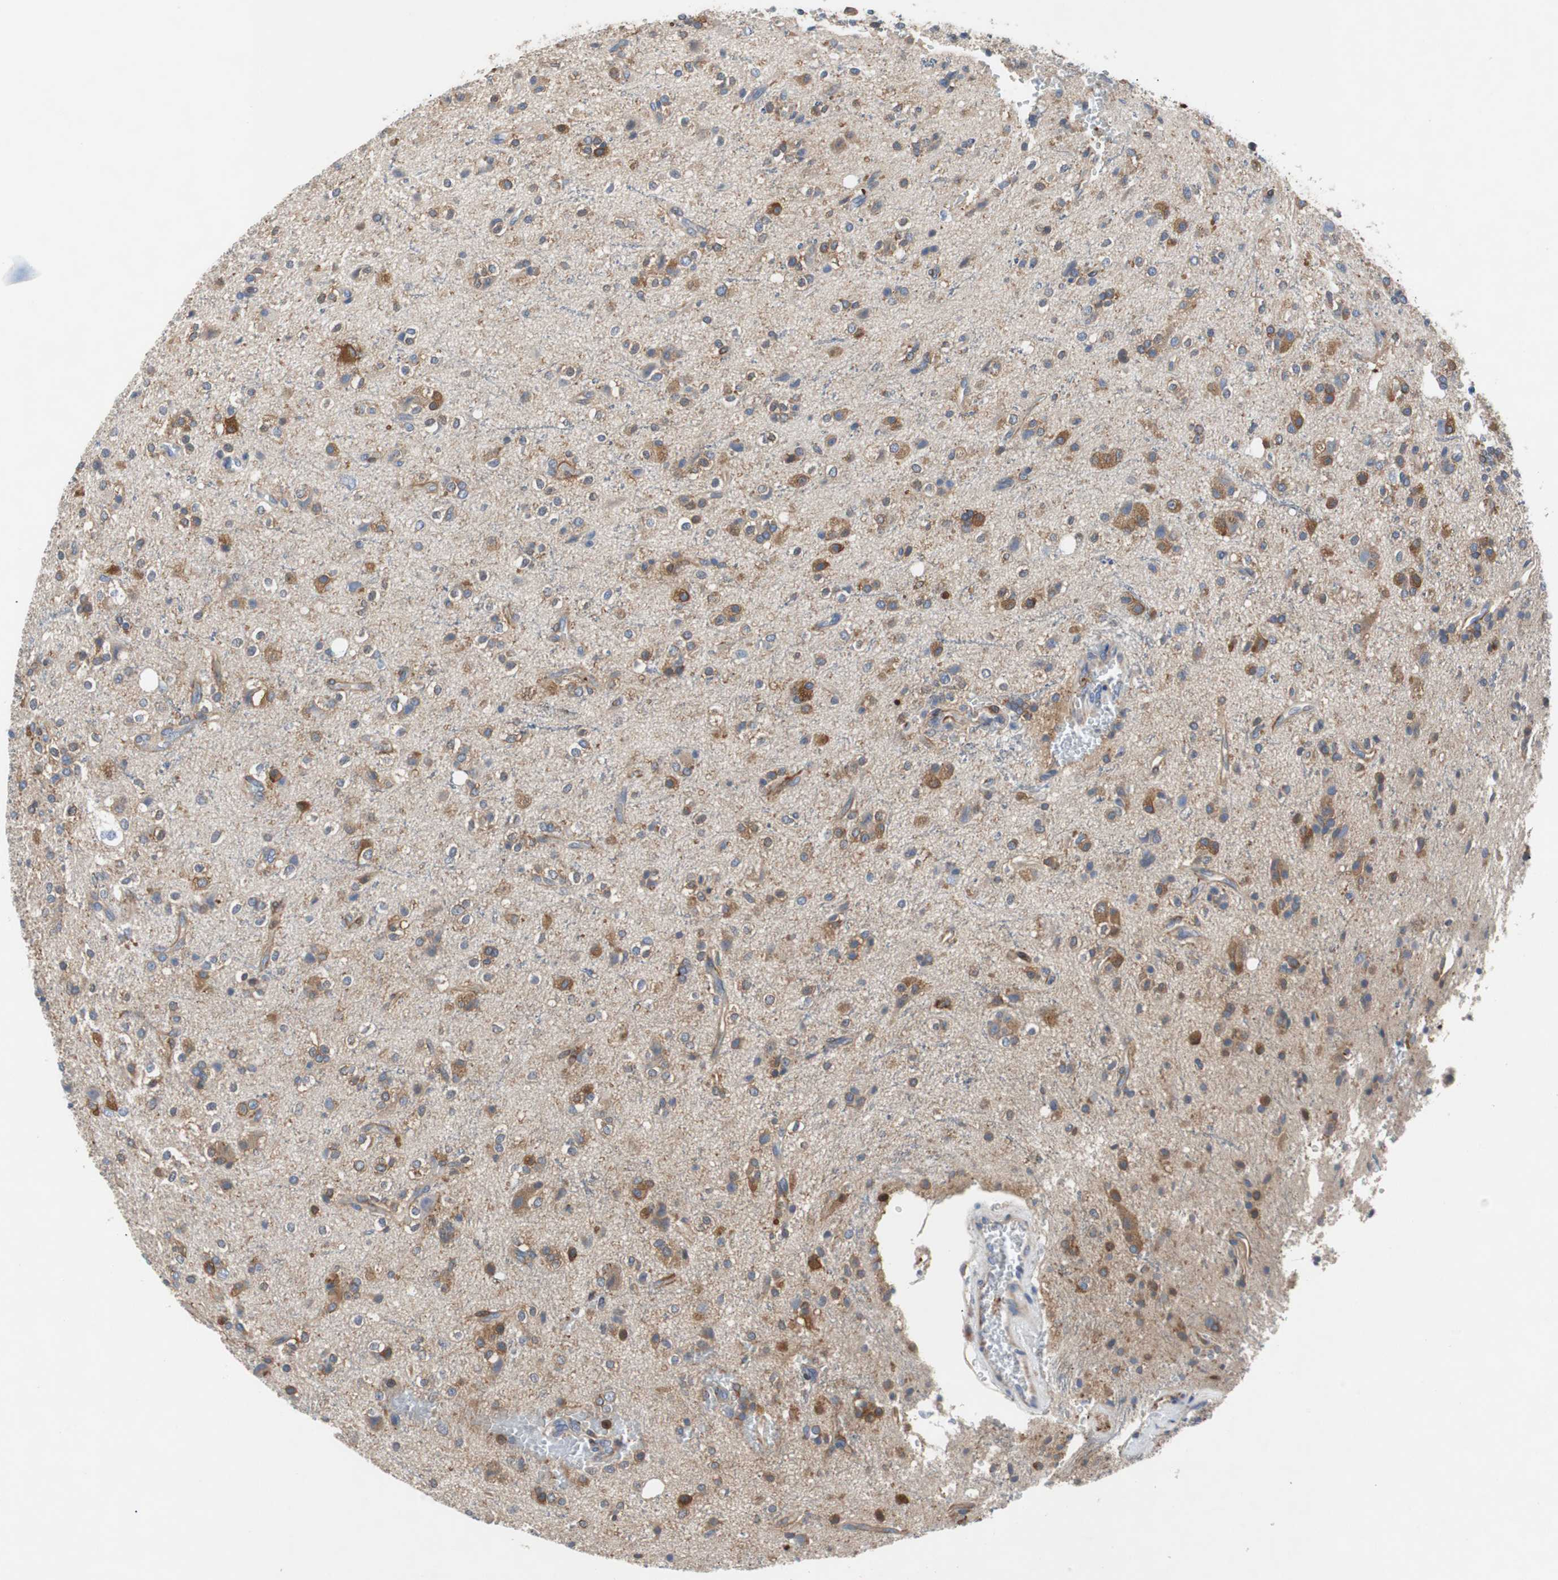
{"staining": {"intensity": "moderate", "quantity": "25%-75%", "location": "cytoplasmic/membranous"}, "tissue": "glioma", "cell_type": "Tumor cells", "image_type": "cancer", "snomed": [{"axis": "morphology", "description": "Glioma, malignant, High grade"}, {"axis": "topography", "description": "Brain"}], "caption": "DAB immunohistochemical staining of high-grade glioma (malignant) displays moderate cytoplasmic/membranous protein positivity in approximately 25%-75% of tumor cells.", "gene": "GYS1", "patient": {"sex": "male", "age": 47}}